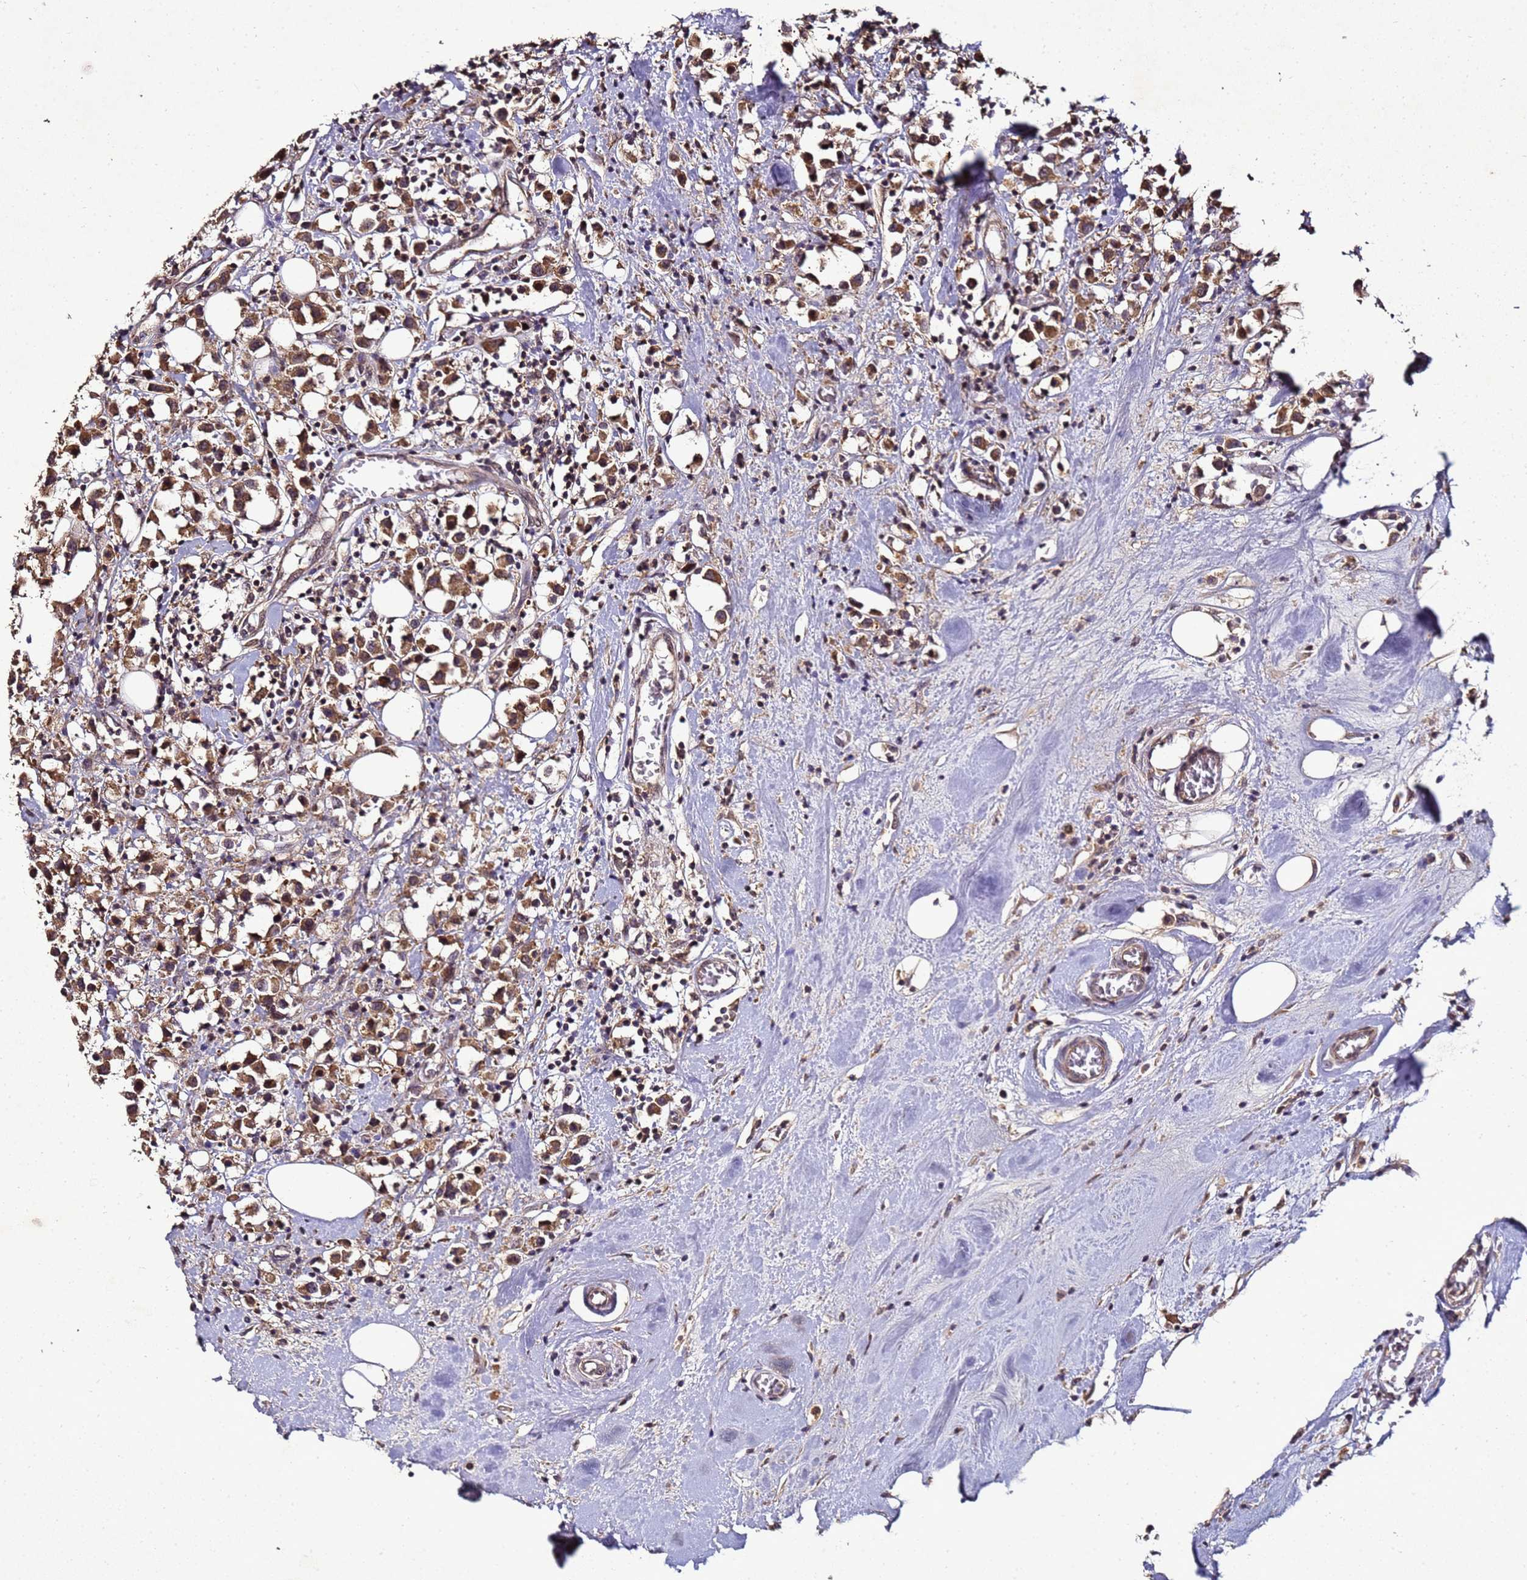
{"staining": {"intensity": "moderate", "quantity": ">75%", "location": "cytoplasmic/membranous"}, "tissue": "breast cancer", "cell_type": "Tumor cells", "image_type": "cancer", "snomed": [{"axis": "morphology", "description": "Duct carcinoma"}, {"axis": "topography", "description": "Breast"}], "caption": "Immunohistochemical staining of intraductal carcinoma (breast) demonstrates medium levels of moderate cytoplasmic/membranous positivity in approximately >75% of tumor cells.", "gene": "ANKRD17", "patient": {"sex": "female", "age": 61}}